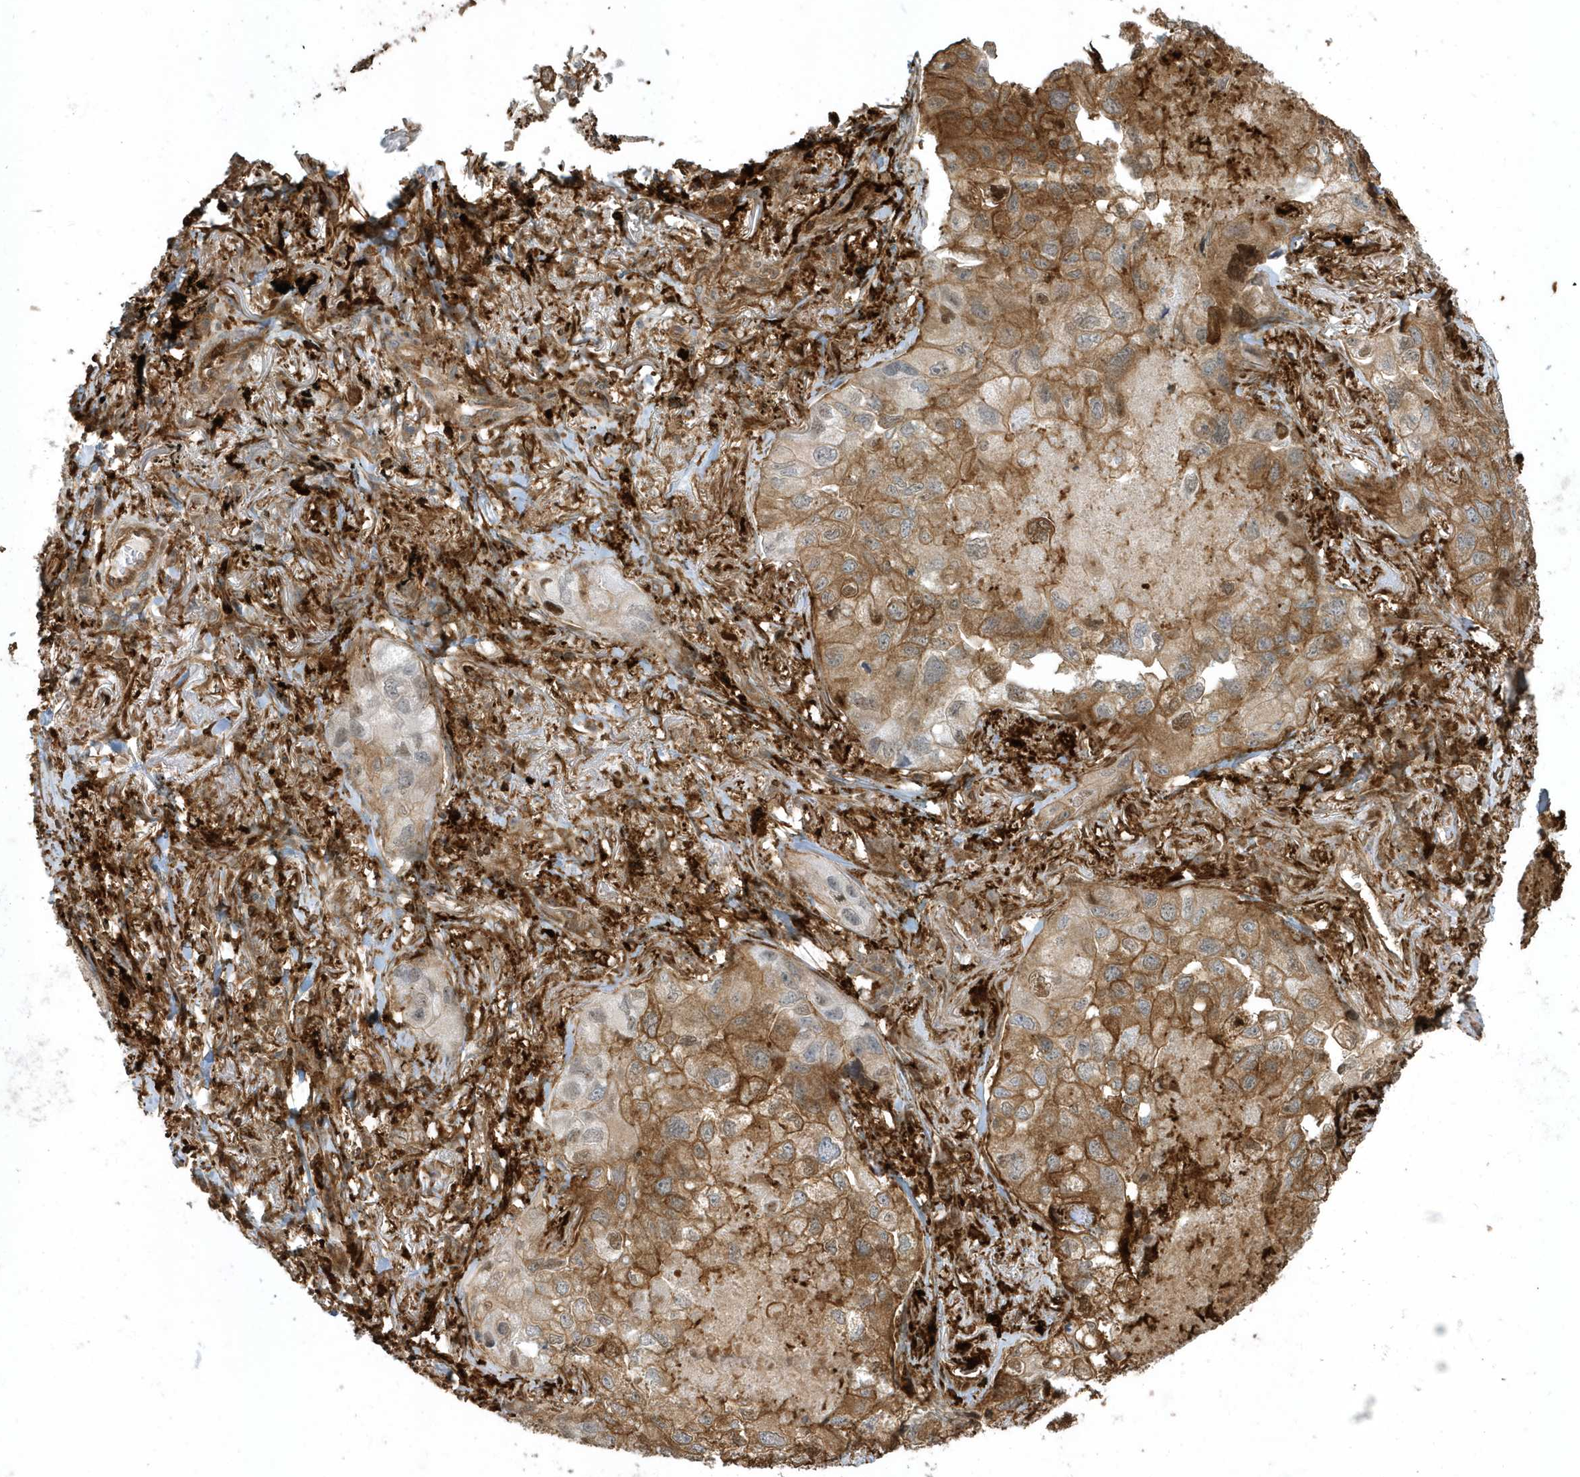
{"staining": {"intensity": "moderate", "quantity": ">75%", "location": "cytoplasmic/membranous"}, "tissue": "lung cancer", "cell_type": "Tumor cells", "image_type": "cancer", "snomed": [{"axis": "morphology", "description": "Adenocarcinoma, NOS"}, {"axis": "topography", "description": "Lung"}], "caption": "A medium amount of moderate cytoplasmic/membranous positivity is seen in approximately >75% of tumor cells in adenocarcinoma (lung) tissue. (Brightfield microscopy of DAB IHC at high magnification).", "gene": "CLCN6", "patient": {"sex": "male", "age": 65}}